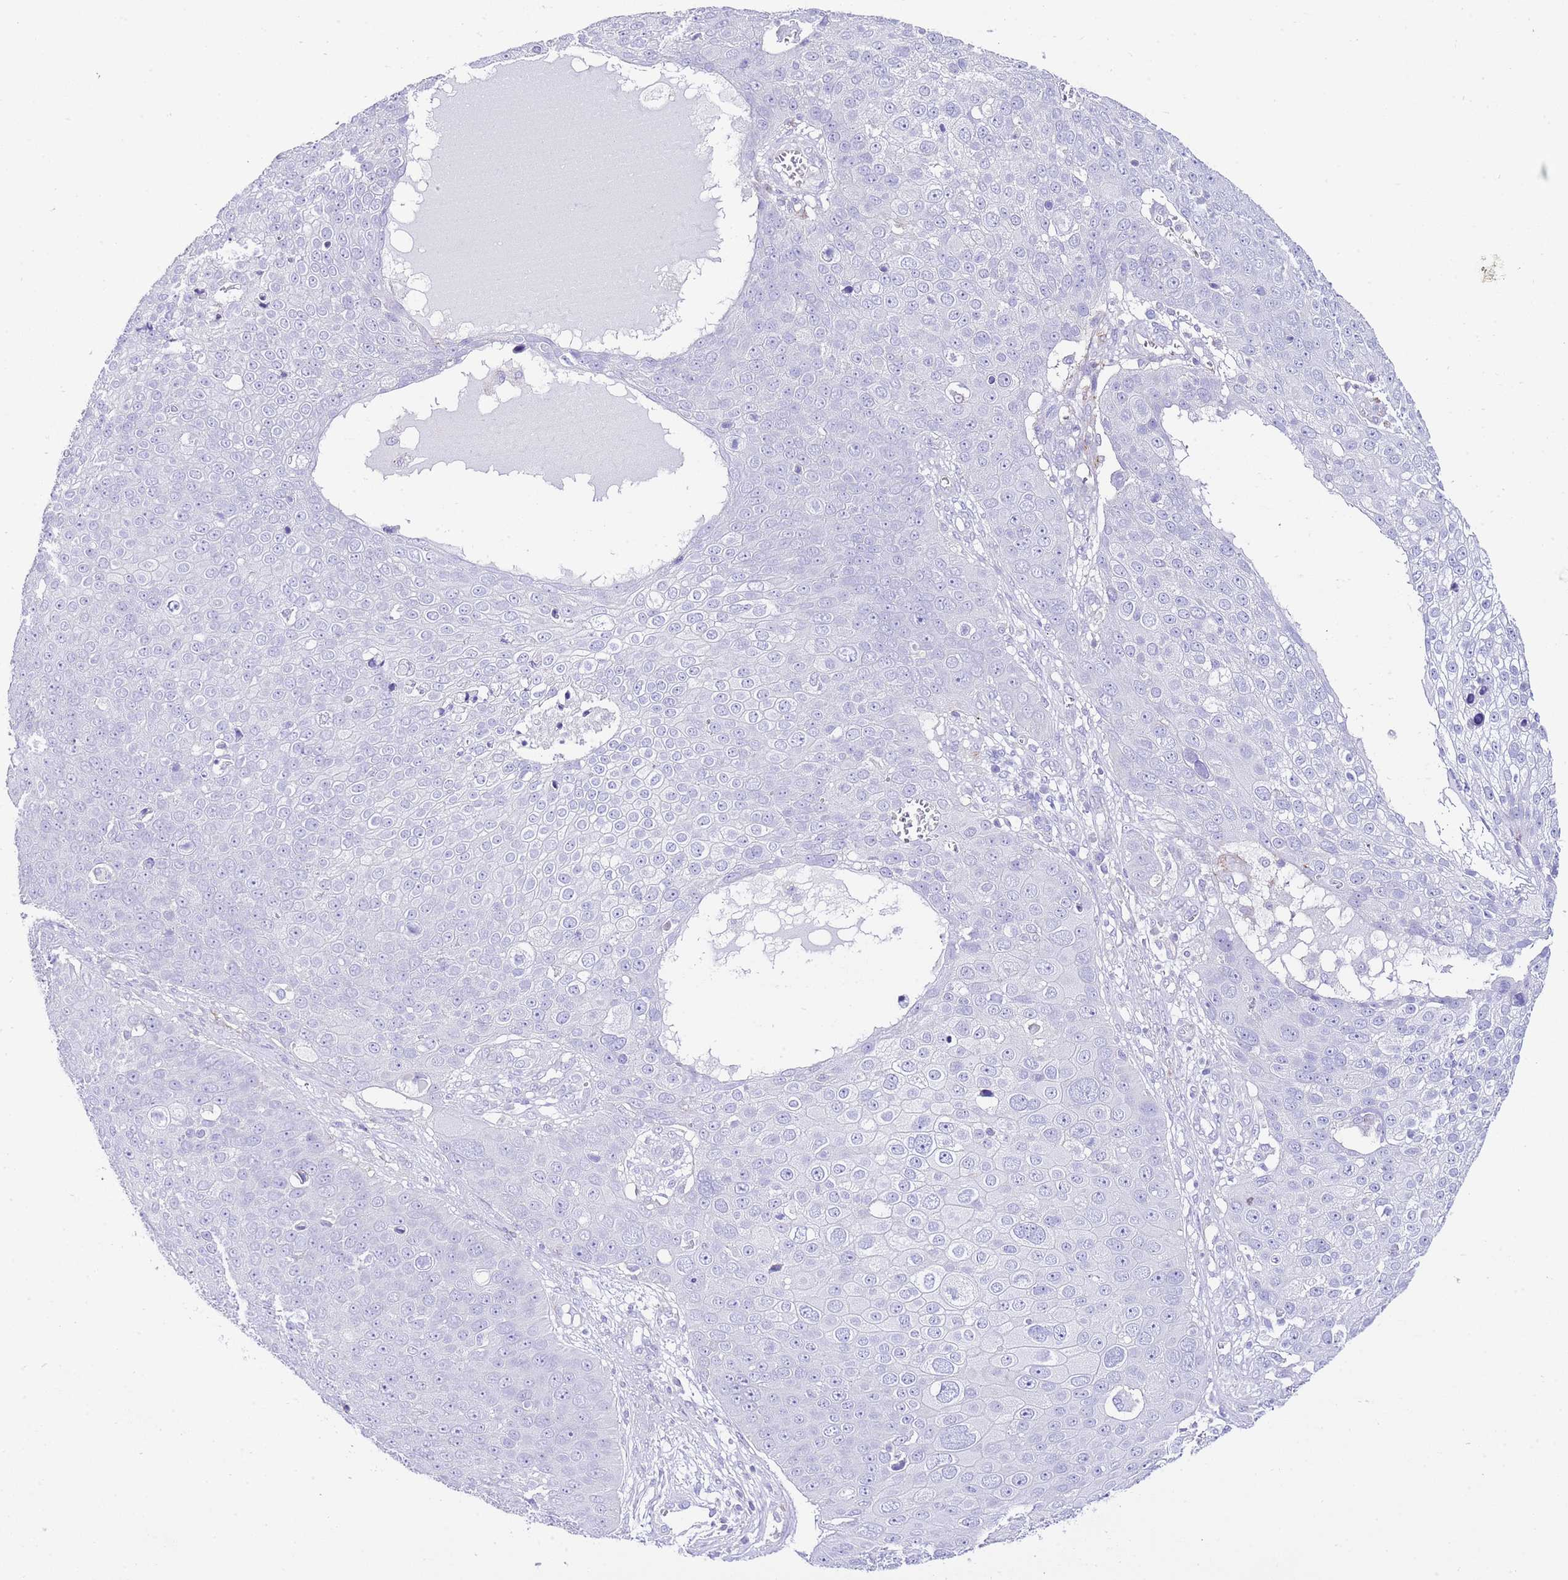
{"staining": {"intensity": "negative", "quantity": "none", "location": "none"}, "tissue": "skin cancer", "cell_type": "Tumor cells", "image_type": "cancer", "snomed": [{"axis": "morphology", "description": "Squamous cell carcinoma, NOS"}, {"axis": "topography", "description": "Skin"}], "caption": "Tumor cells are negative for brown protein staining in skin cancer.", "gene": "ALDH3A1", "patient": {"sex": "male", "age": 71}}